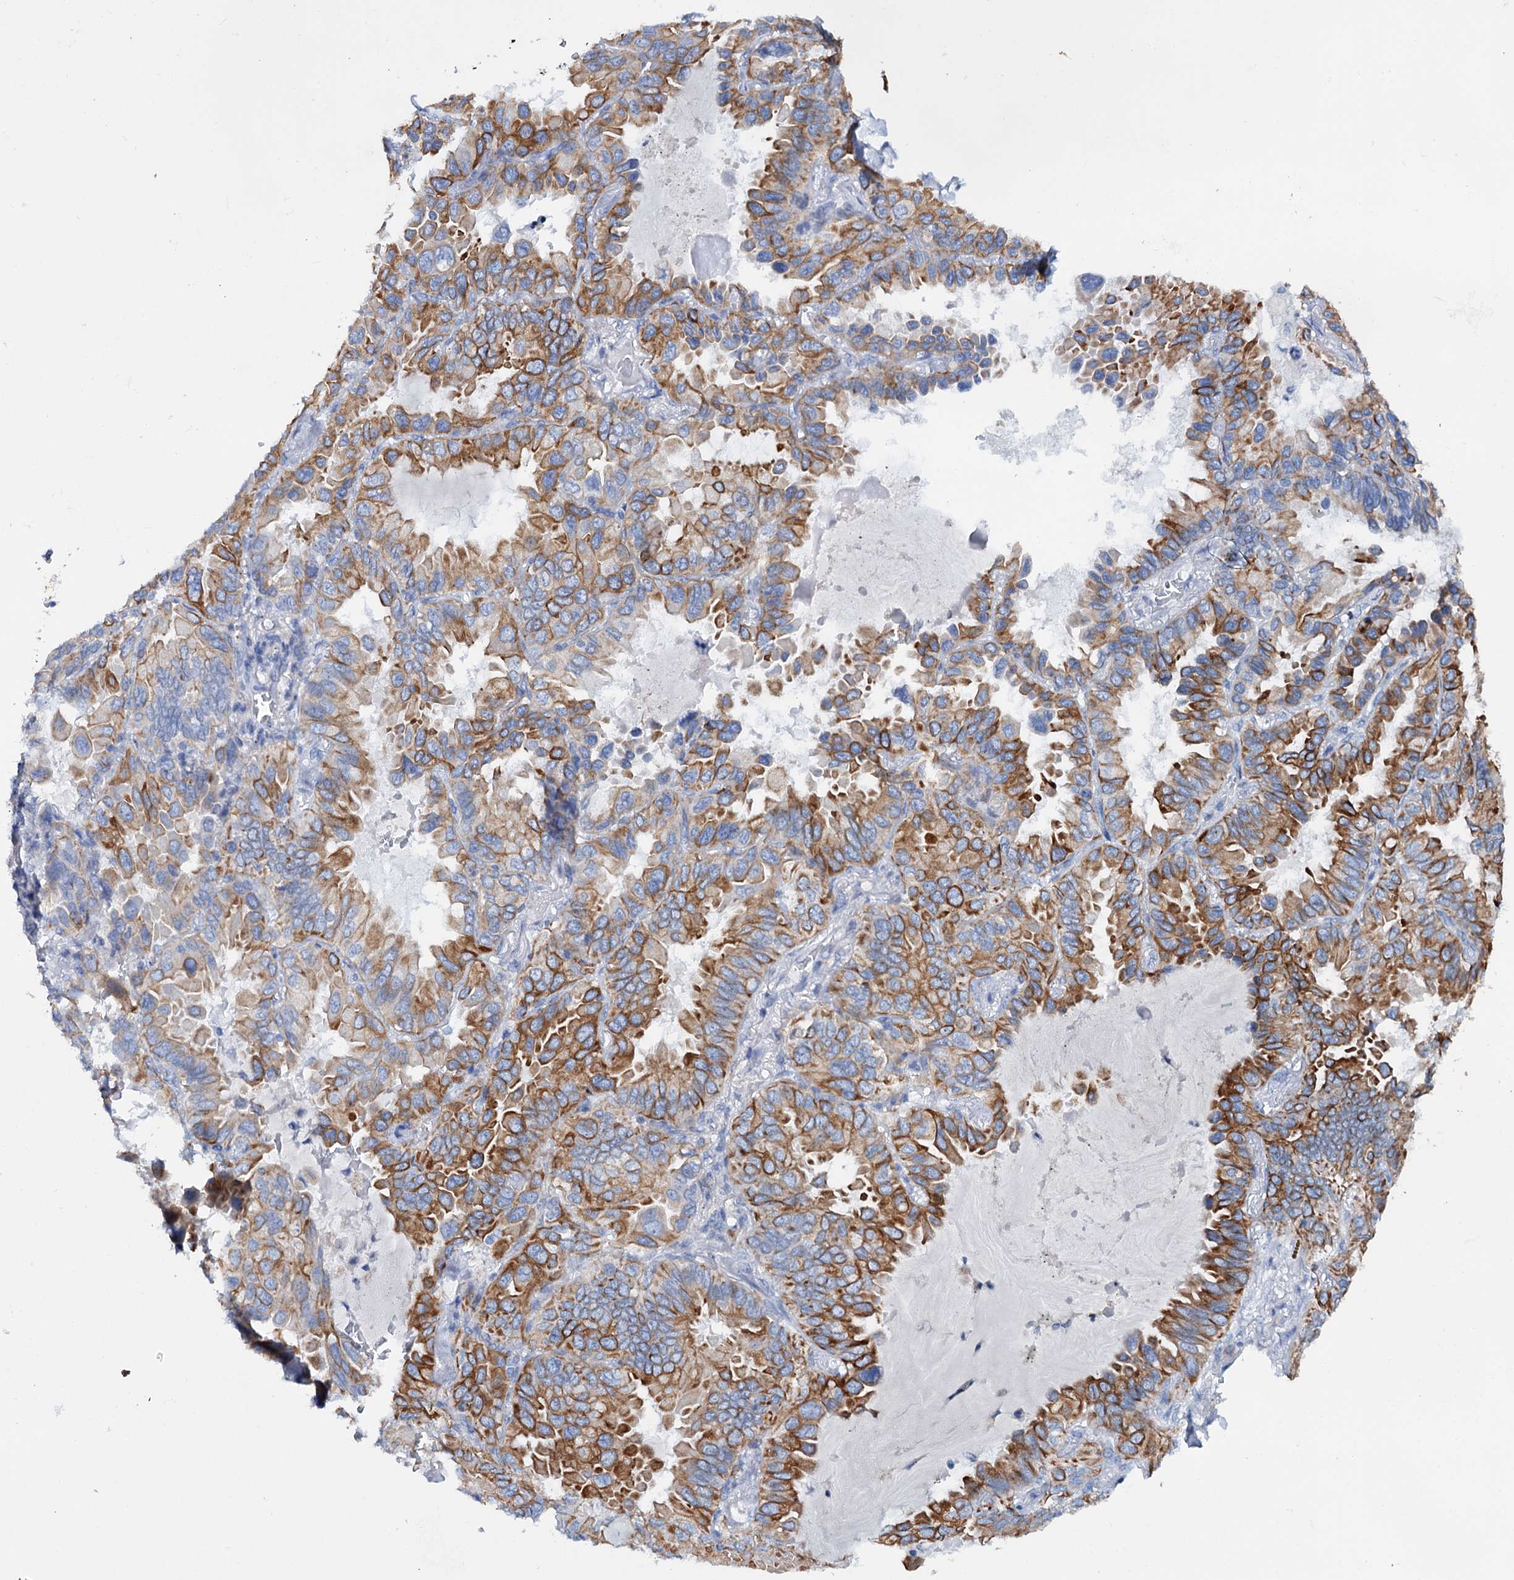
{"staining": {"intensity": "moderate", "quantity": ">75%", "location": "cytoplasmic/membranous"}, "tissue": "lung cancer", "cell_type": "Tumor cells", "image_type": "cancer", "snomed": [{"axis": "morphology", "description": "Adenocarcinoma, NOS"}, {"axis": "topography", "description": "Lung"}], "caption": "Approximately >75% of tumor cells in lung adenocarcinoma exhibit moderate cytoplasmic/membranous protein positivity as visualized by brown immunohistochemical staining.", "gene": "FAAP20", "patient": {"sex": "male", "age": 64}}